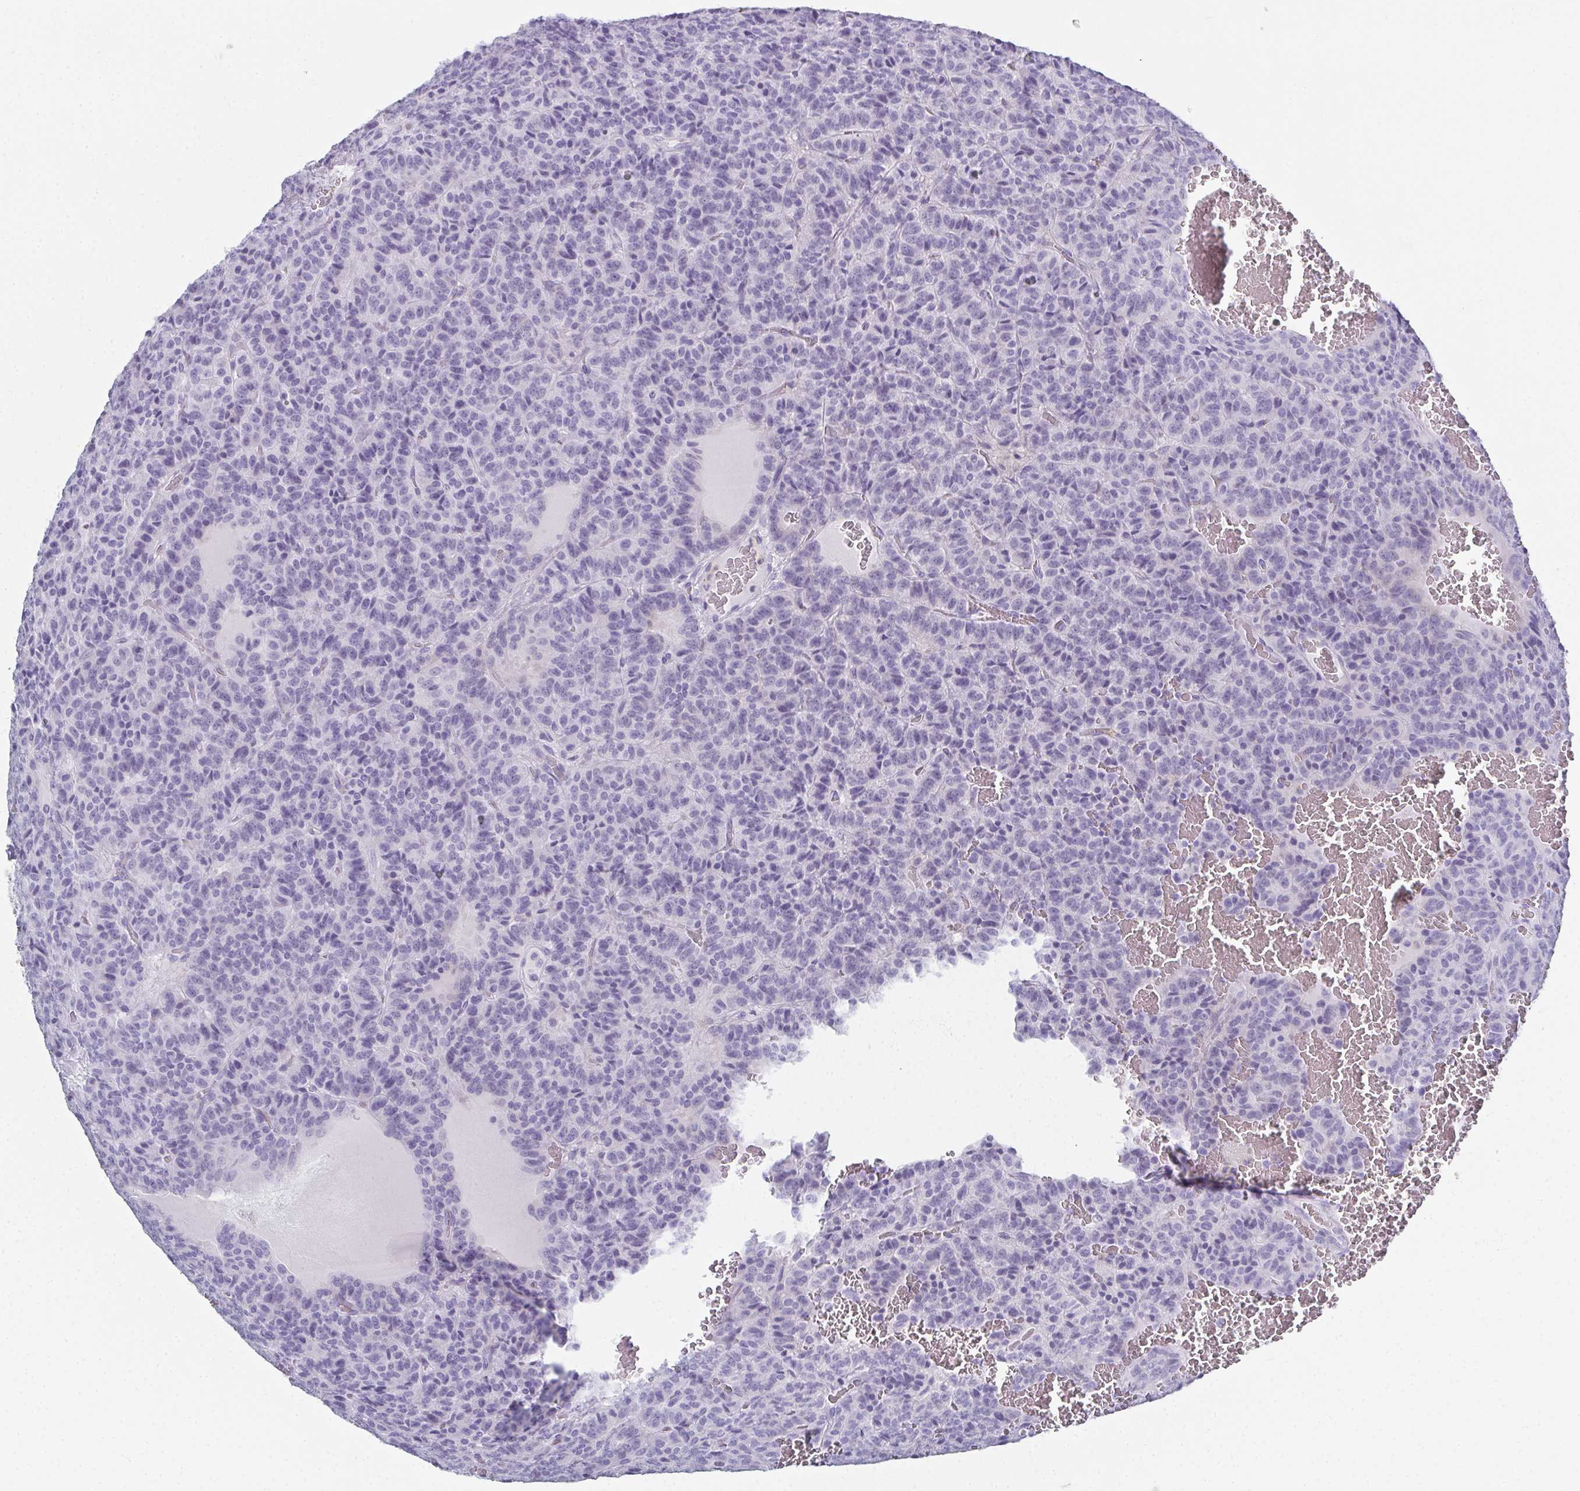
{"staining": {"intensity": "negative", "quantity": "none", "location": "none"}, "tissue": "carcinoid", "cell_type": "Tumor cells", "image_type": "cancer", "snomed": [{"axis": "morphology", "description": "Carcinoid, malignant, NOS"}, {"axis": "topography", "description": "Lung"}], "caption": "Tumor cells show no significant protein expression in malignant carcinoid.", "gene": "SYCP1", "patient": {"sex": "male", "age": 70}}